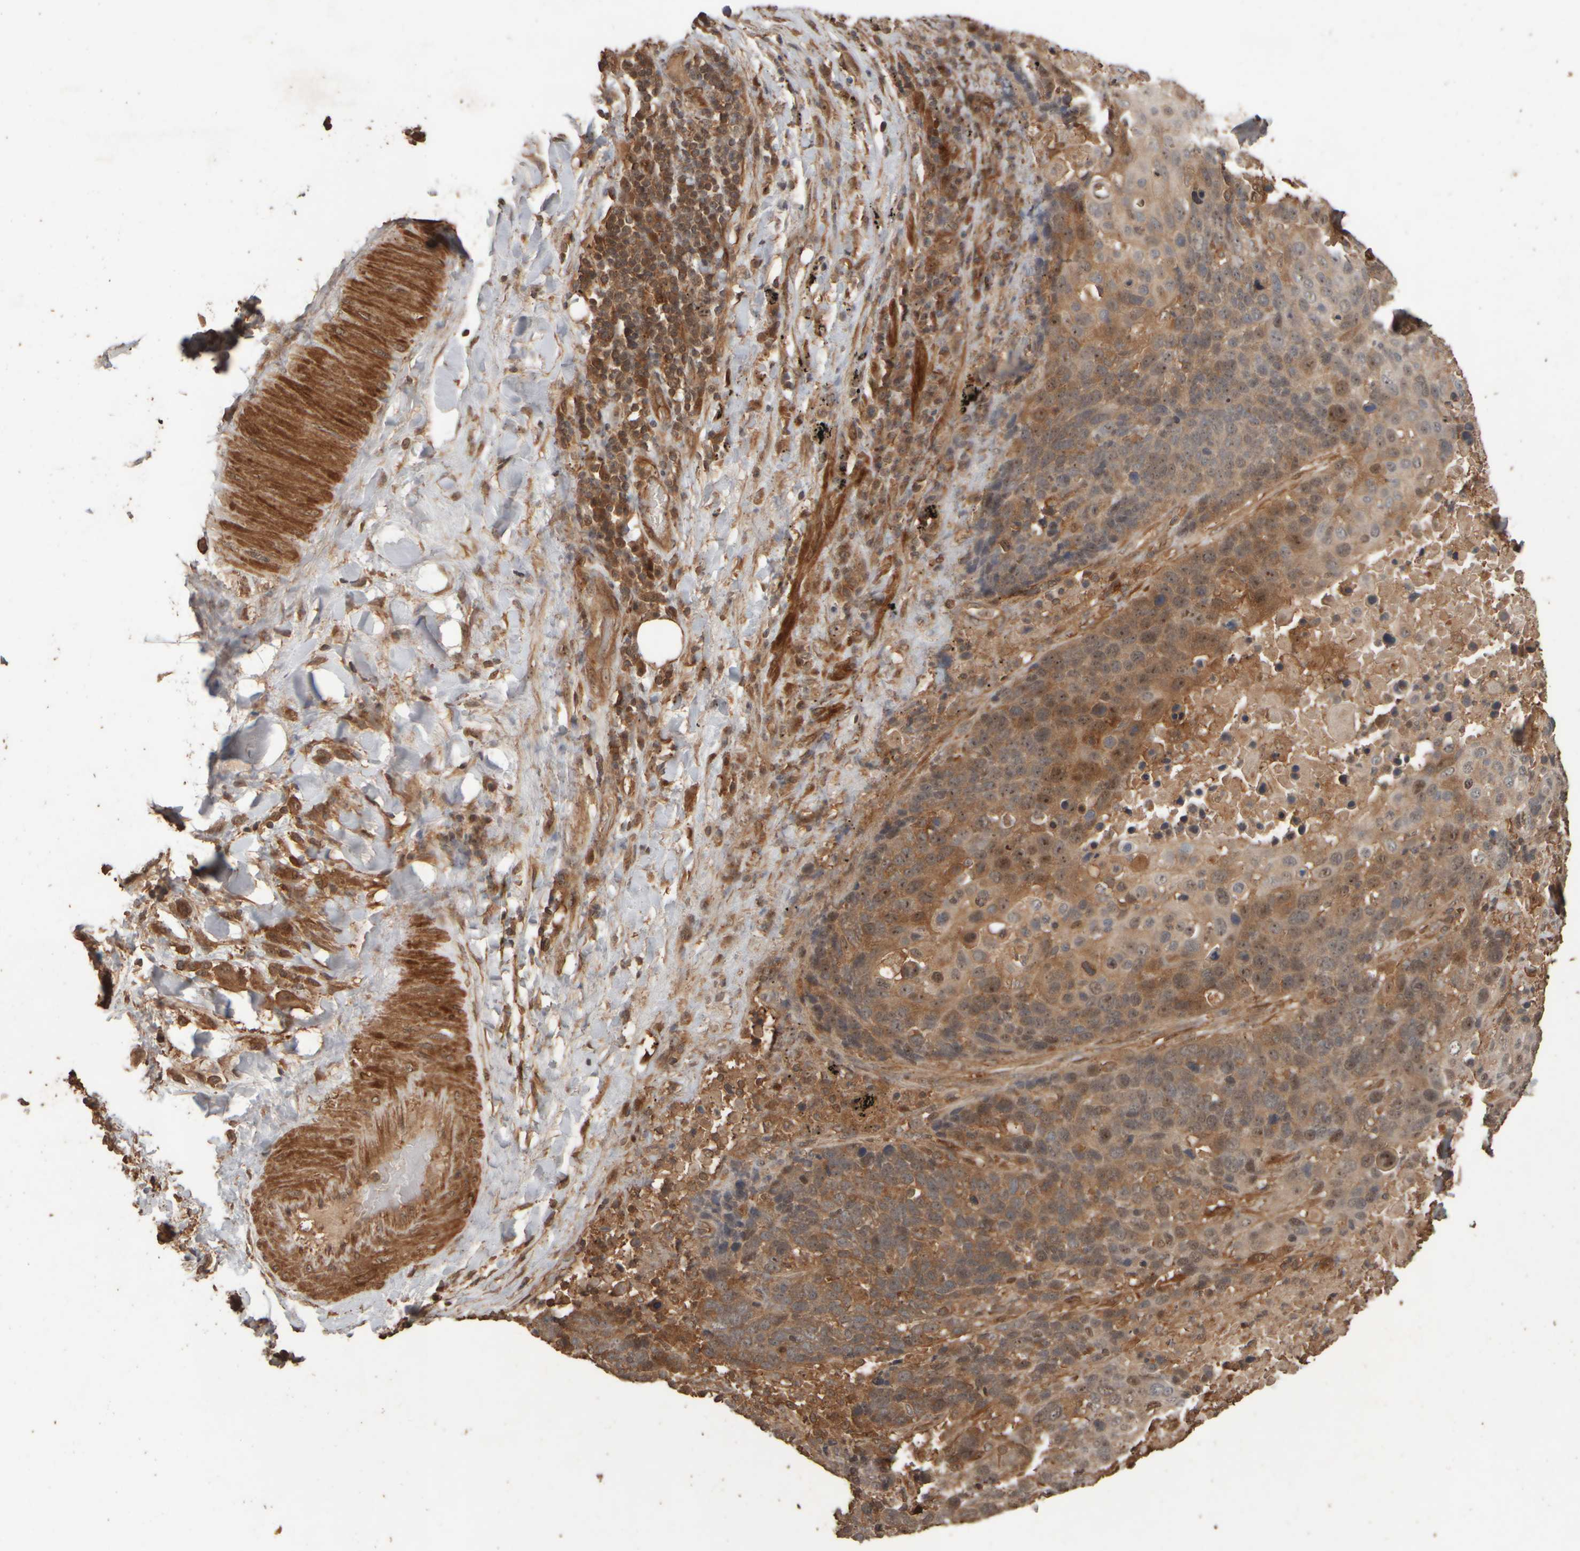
{"staining": {"intensity": "moderate", "quantity": ">75%", "location": "cytoplasmic/membranous,nuclear"}, "tissue": "lung cancer", "cell_type": "Tumor cells", "image_type": "cancer", "snomed": [{"axis": "morphology", "description": "Squamous cell carcinoma, NOS"}, {"axis": "topography", "description": "Lung"}], "caption": "A medium amount of moderate cytoplasmic/membranous and nuclear positivity is present in approximately >75% of tumor cells in lung squamous cell carcinoma tissue.", "gene": "SPHK1", "patient": {"sex": "male", "age": 66}}